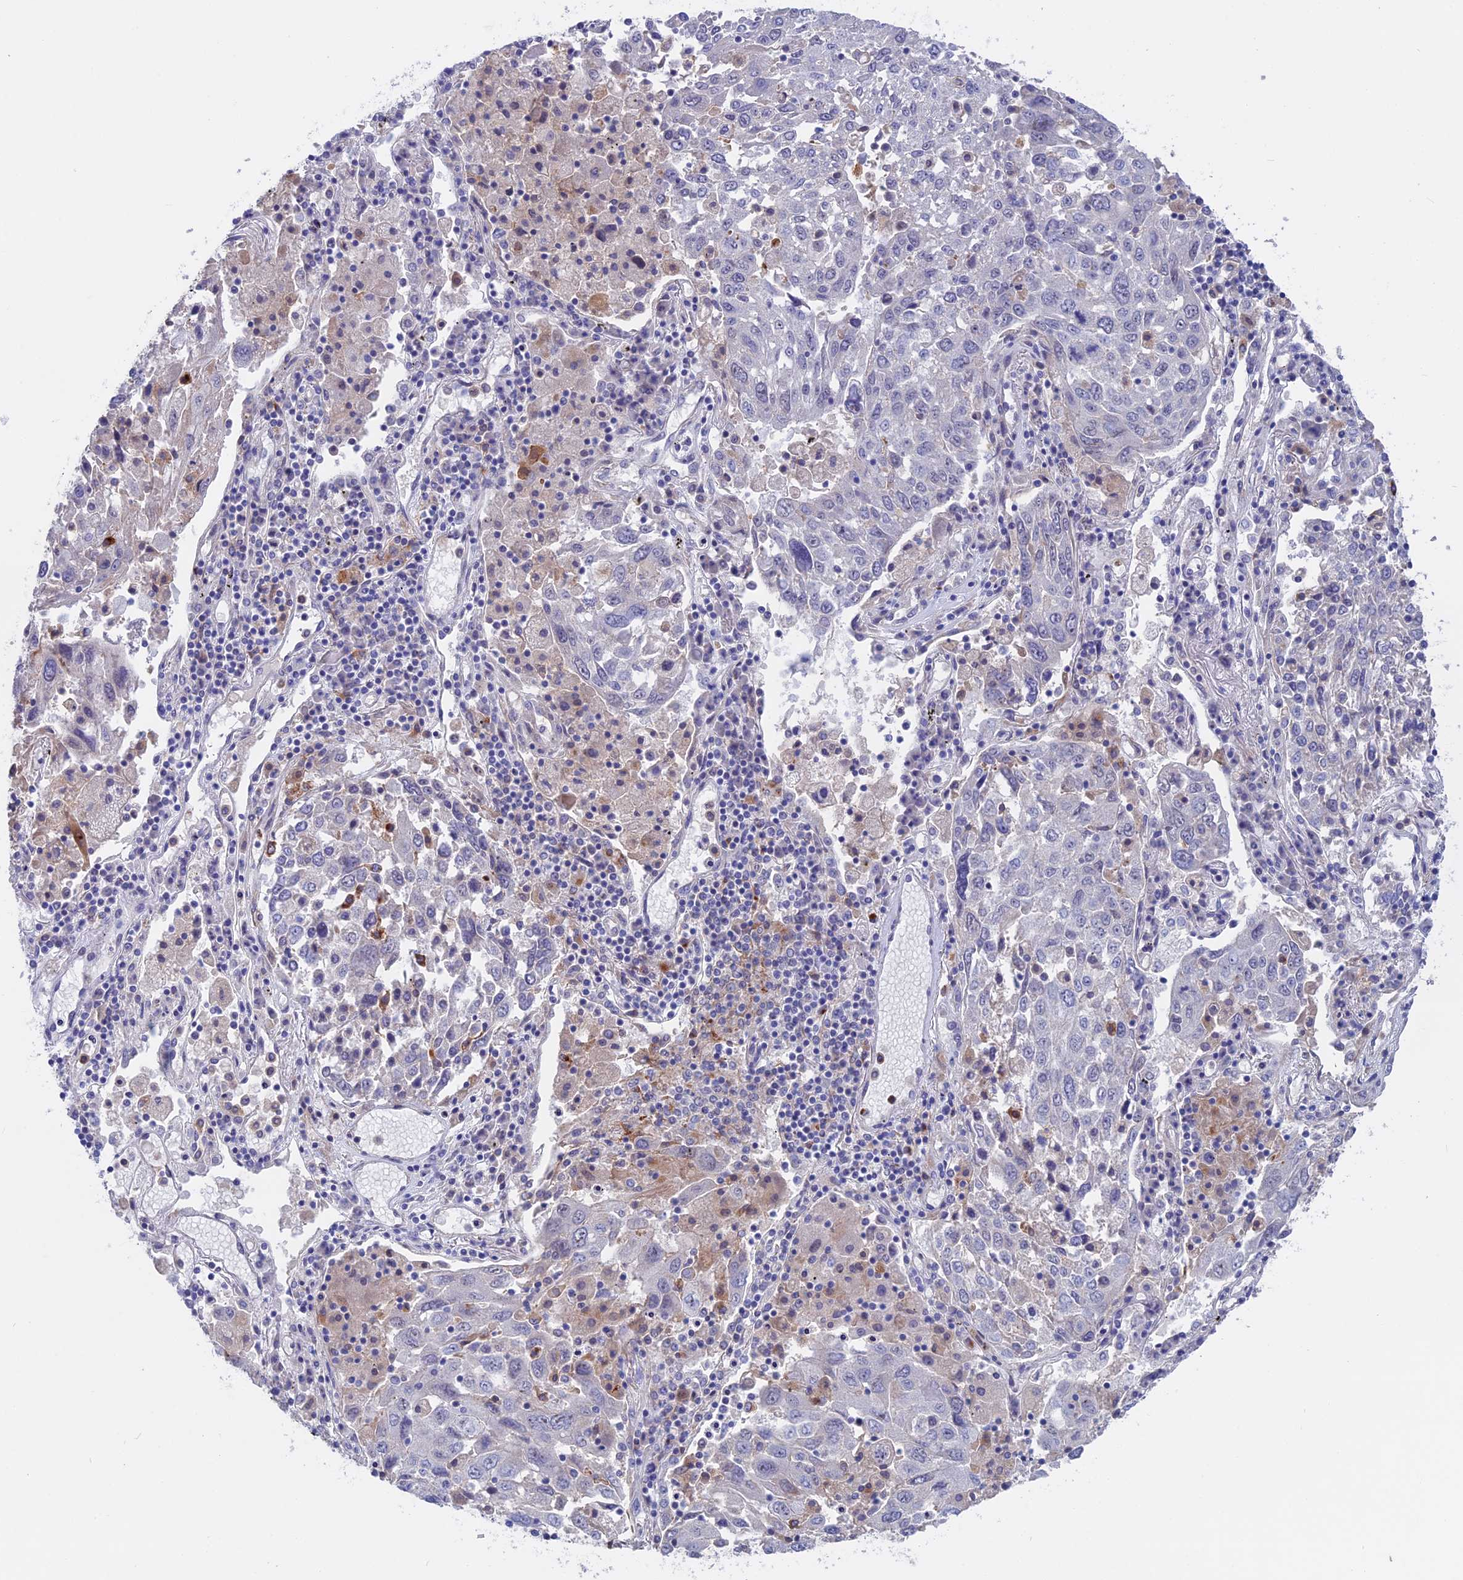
{"staining": {"intensity": "negative", "quantity": "none", "location": "none"}, "tissue": "lung cancer", "cell_type": "Tumor cells", "image_type": "cancer", "snomed": [{"axis": "morphology", "description": "Squamous cell carcinoma, NOS"}, {"axis": "topography", "description": "Lung"}], "caption": "An image of human lung cancer (squamous cell carcinoma) is negative for staining in tumor cells.", "gene": "SLC2A6", "patient": {"sex": "male", "age": 65}}